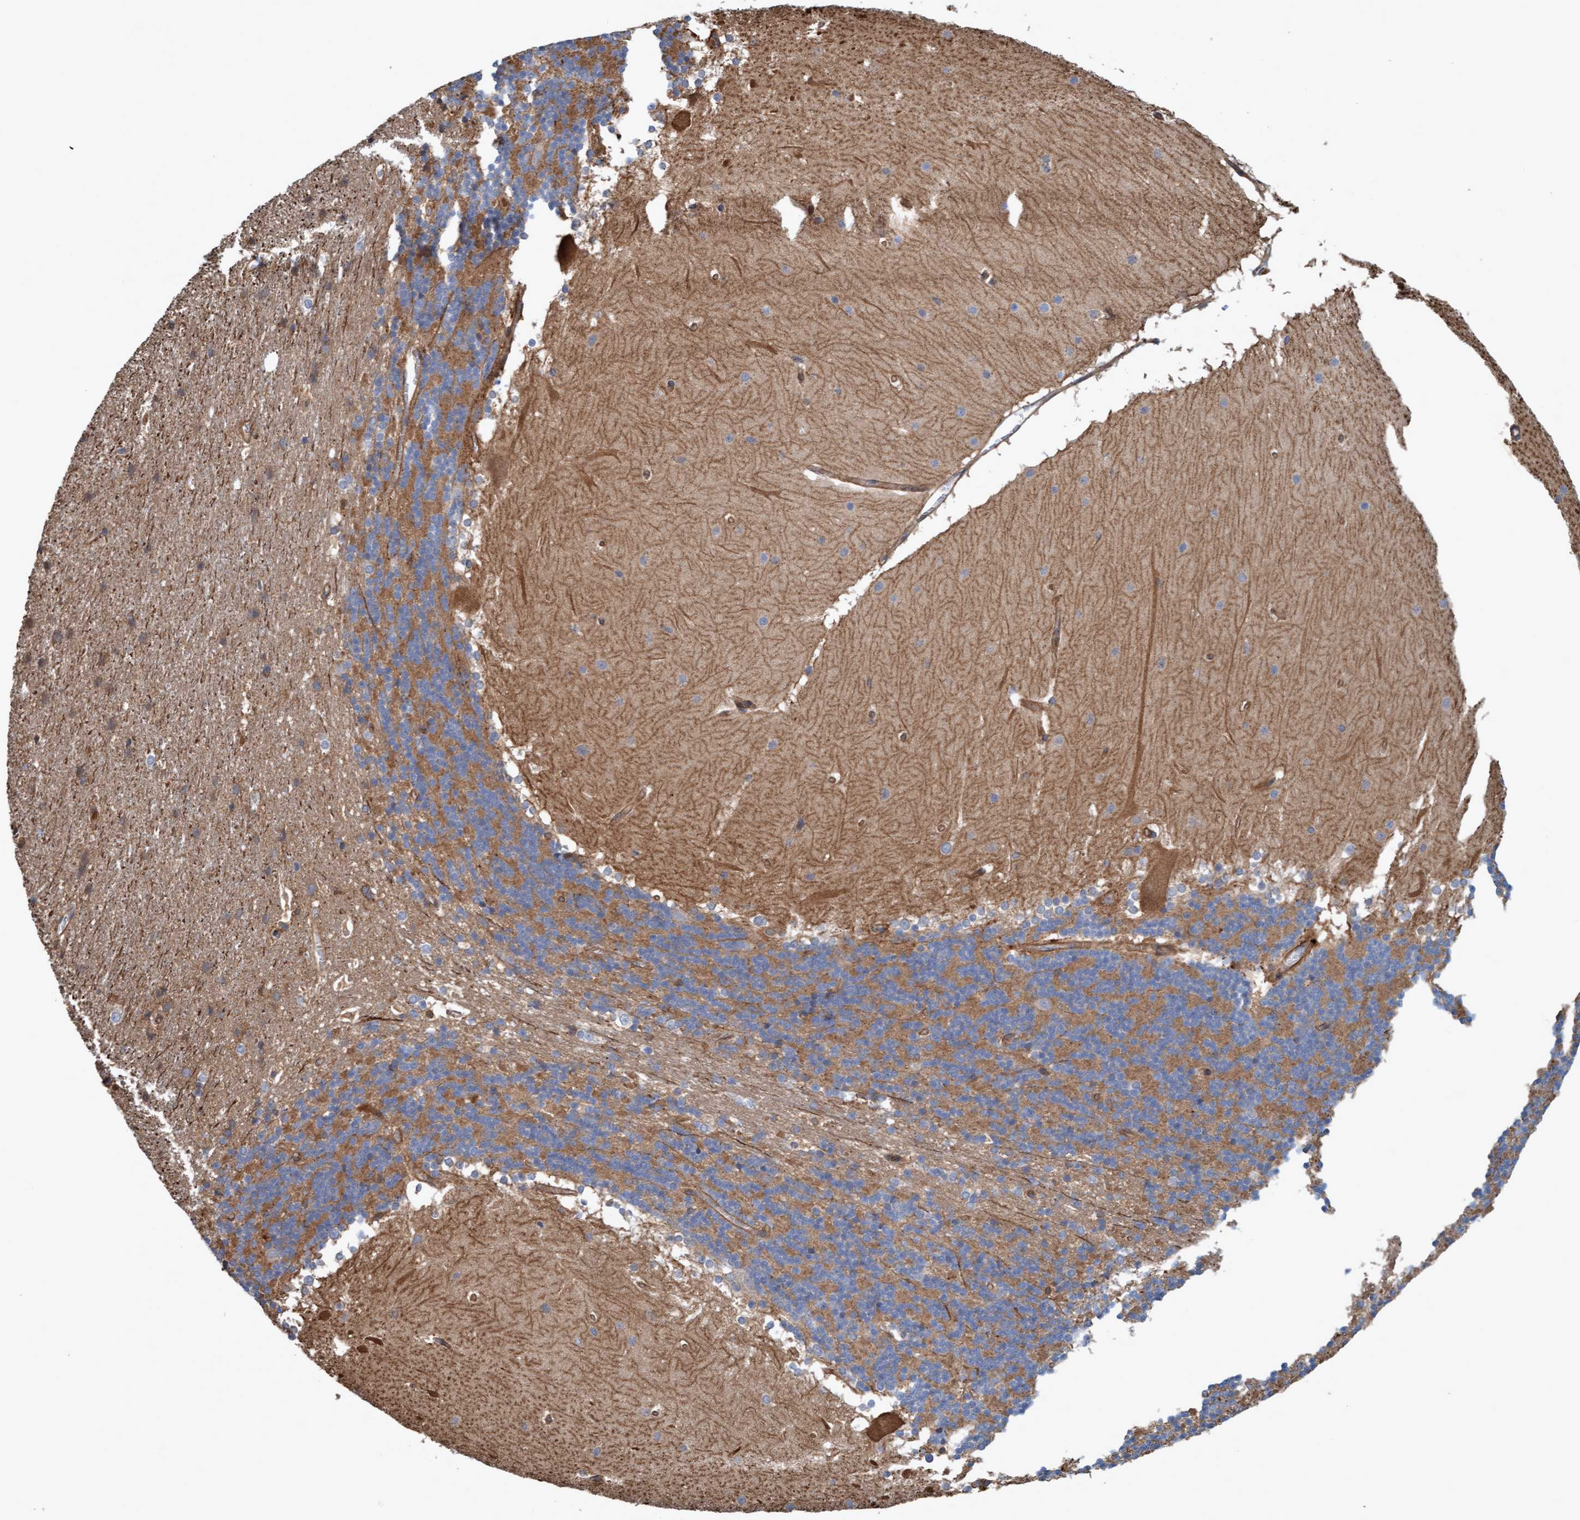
{"staining": {"intensity": "moderate", "quantity": ">75%", "location": "cytoplasmic/membranous"}, "tissue": "cerebellum", "cell_type": "Cells in granular layer", "image_type": "normal", "snomed": [{"axis": "morphology", "description": "Normal tissue, NOS"}, {"axis": "topography", "description": "Cerebellum"}], "caption": "Brown immunohistochemical staining in normal cerebellum displays moderate cytoplasmic/membranous staining in about >75% of cells in granular layer.", "gene": "ERAL1", "patient": {"sex": "female", "age": 19}}